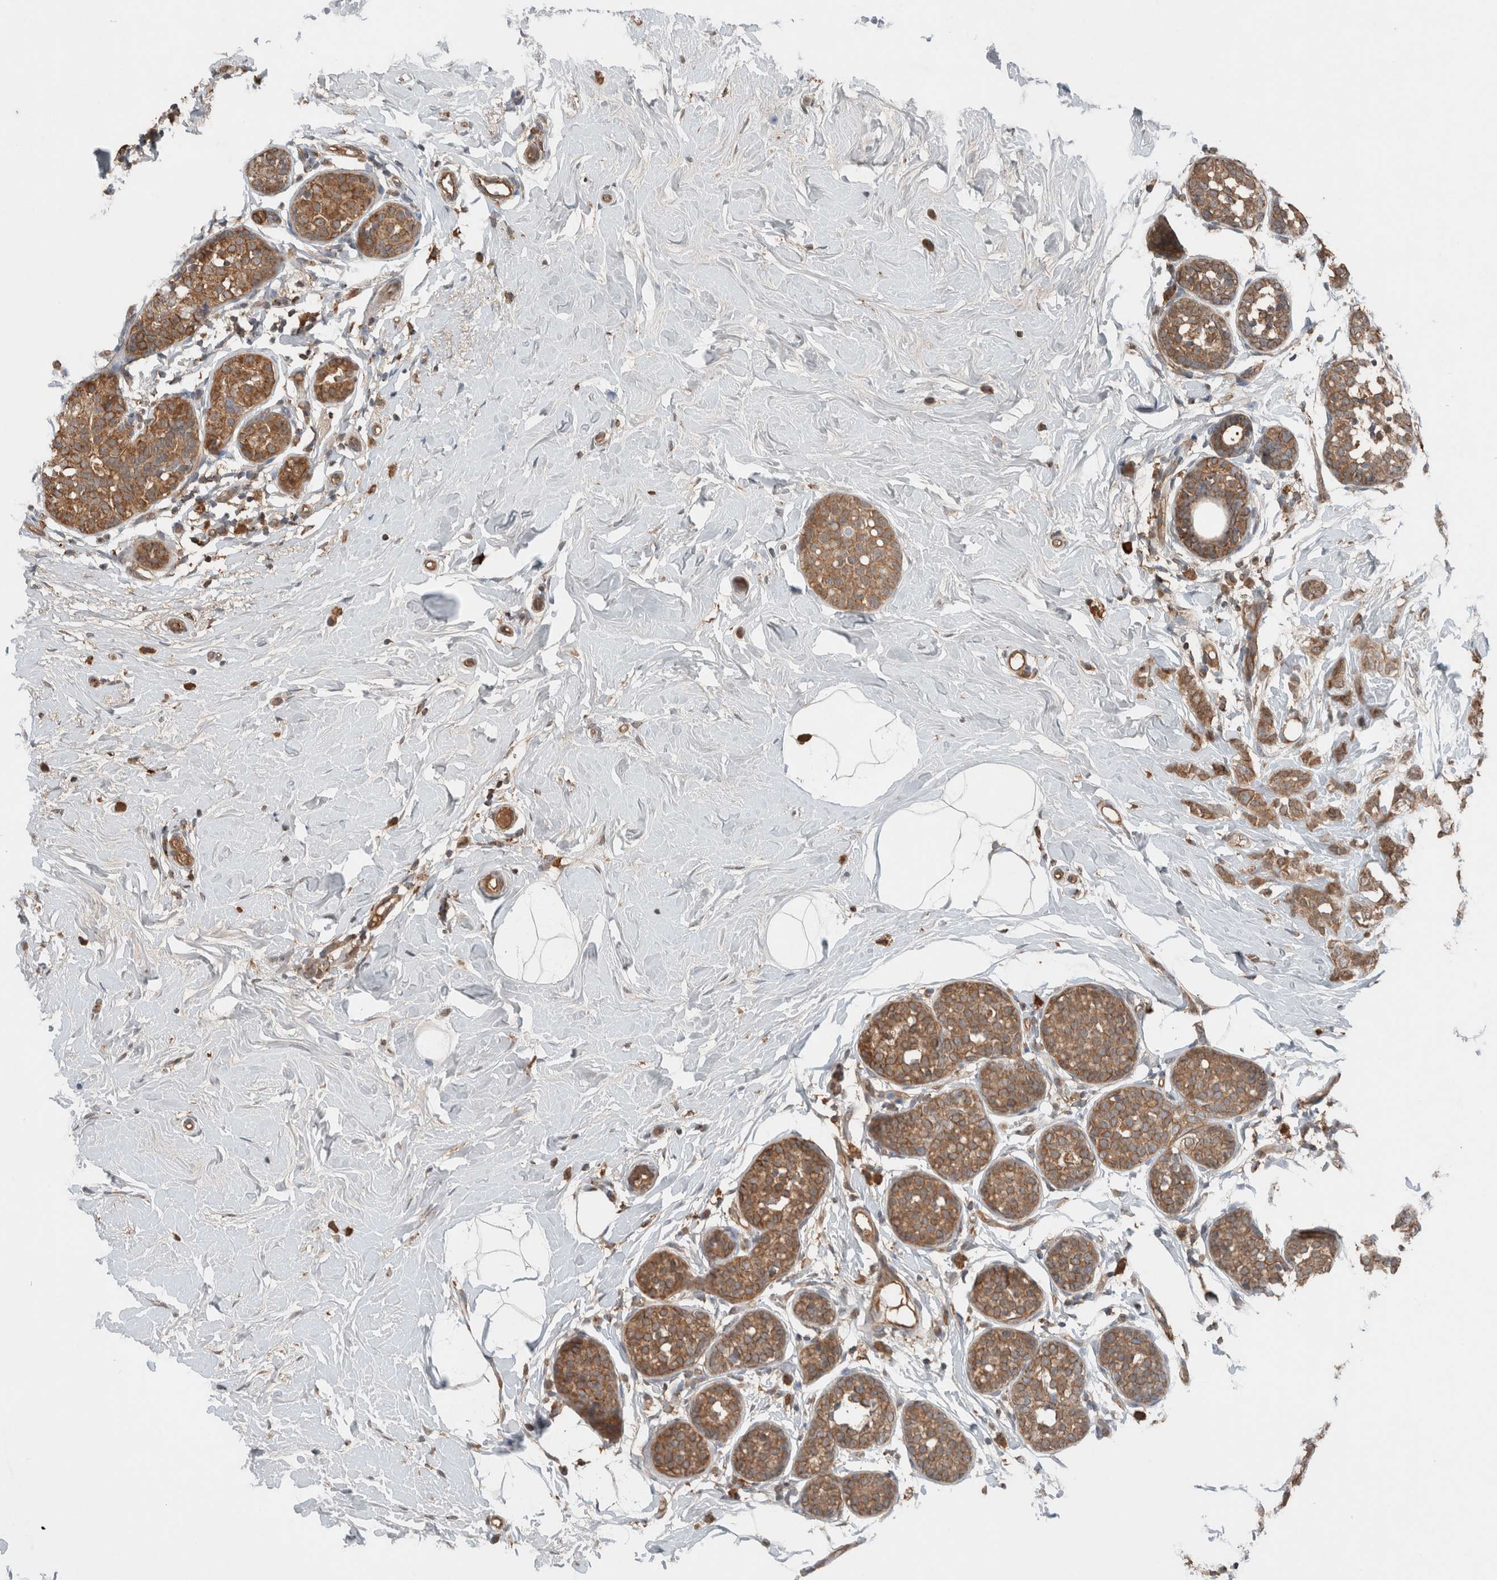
{"staining": {"intensity": "moderate", "quantity": ">75%", "location": "cytoplasmic/membranous"}, "tissue": "breast cancer", "cell_type": "Tumor cells", "image_type": "cancer", "snomed": [{"axis": "morphology", "description": "Lobular carcinoma, in situ"}, {"axis": "morphology", "description": "Lobular carcinoma"}, {"axis": "topography", "description": "Breast"}], "caption": "Human breast lobular carcinoma stained for a protein (brown) displays moderate cytoplasmic/membranous positive staining in approximately >75% of tumor cells.", "gene": "KLK14", "patient": {"sex": "female", "age": 41}}